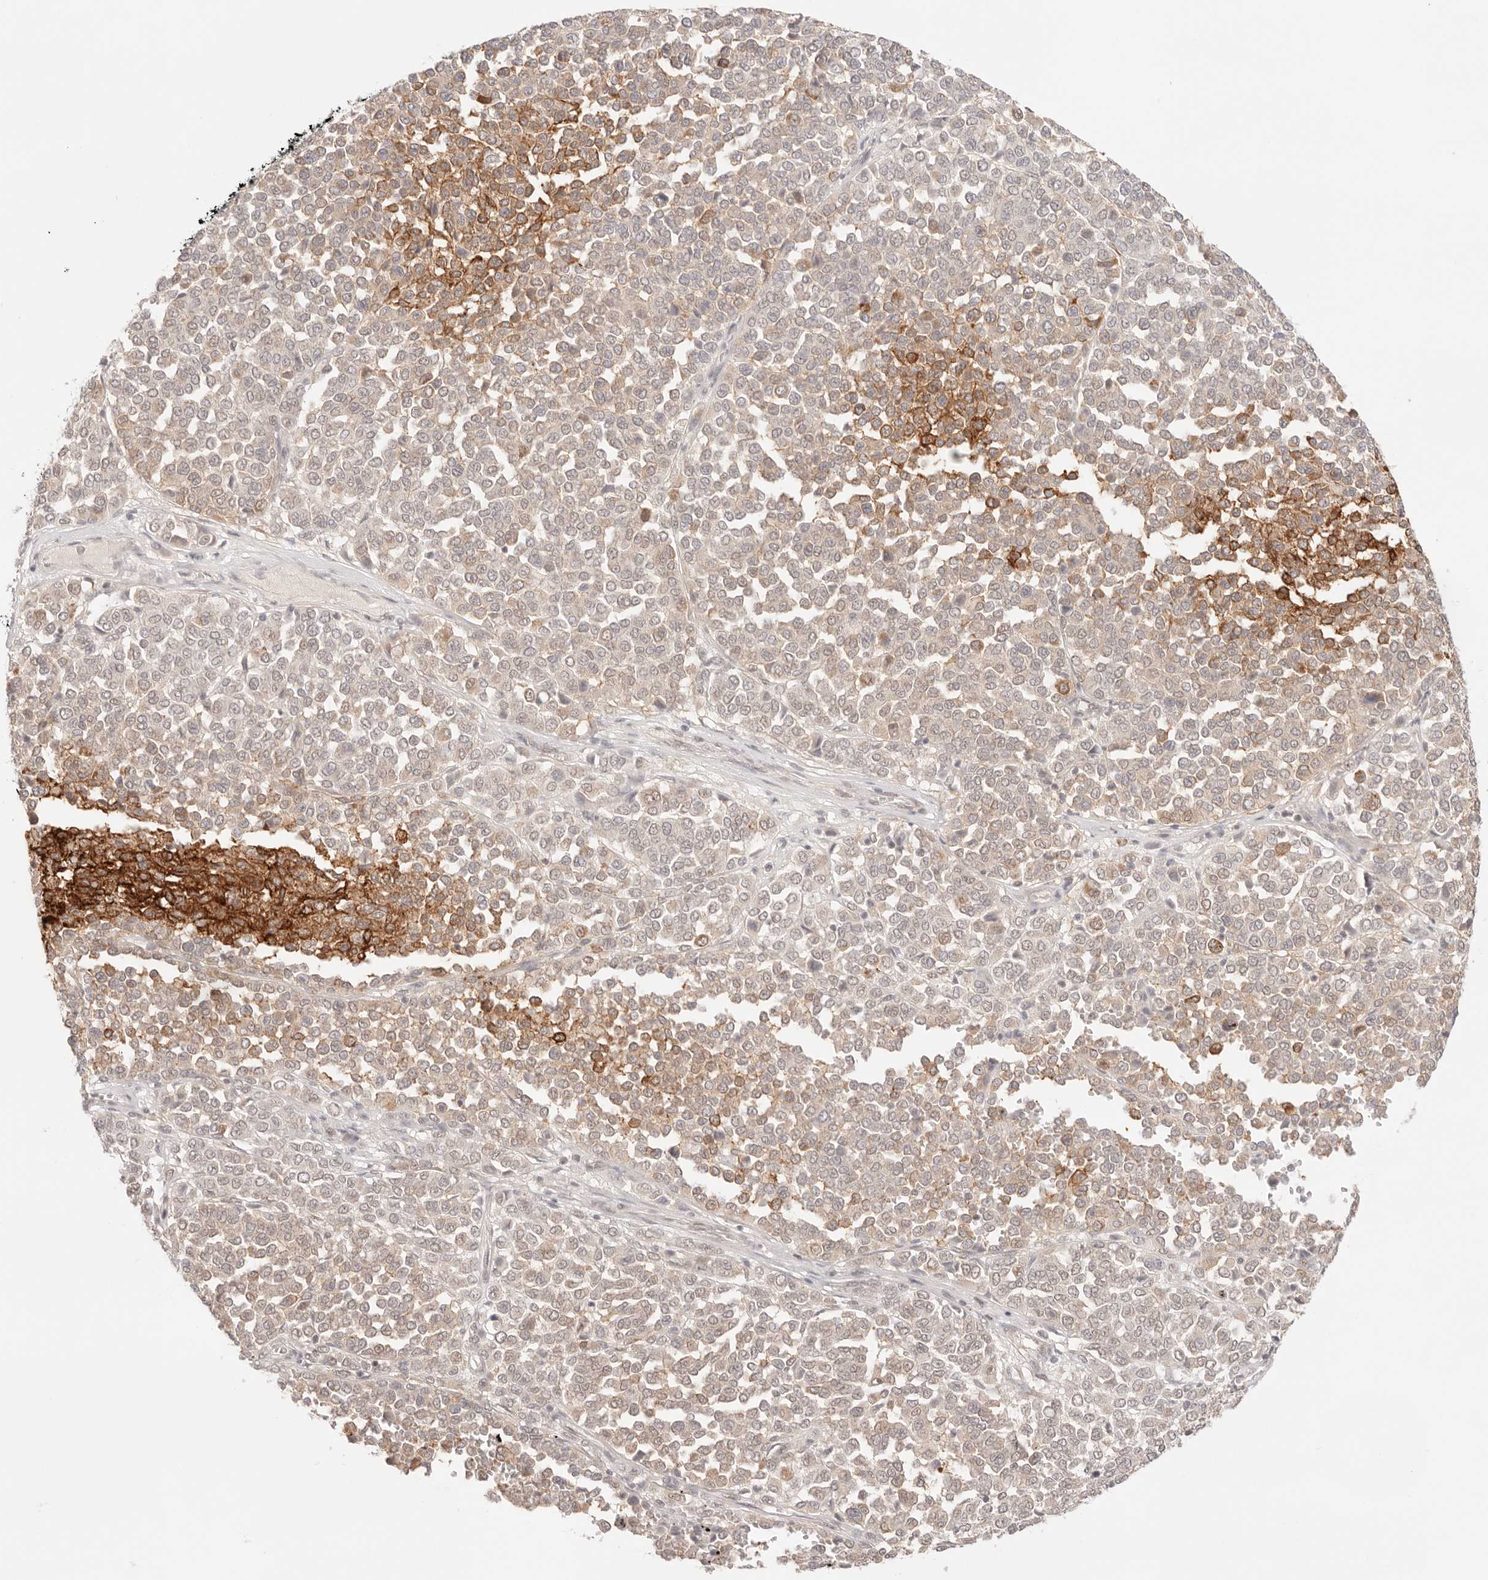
{"staining": {"intensity": "moderate", "quantity": "<25%", "location": "cytoplasmic/membranous"}, "tissue": "melanoma", "cell_type": "Tumor cells", "image_type": "cancer", "snomed": [{"axis": "morphology", "description": "Malignant melanoma, Metastatic site"}, {"axis": "topography", "description": "Pancreas"}], "caption": "IHC histopathology image of neoplastic tissue: human malignant melanoma (metastatic site) stained using immunohistochemistry (IHC) reveals low levels of moderate protein expression localized specifically in the cytoplasmic/membranous of tumor cells, appearing as a cytoplasmic/membranous brown color.", "gene": "GTF2E2", "patient": {"sex": "female", "age": 30}}